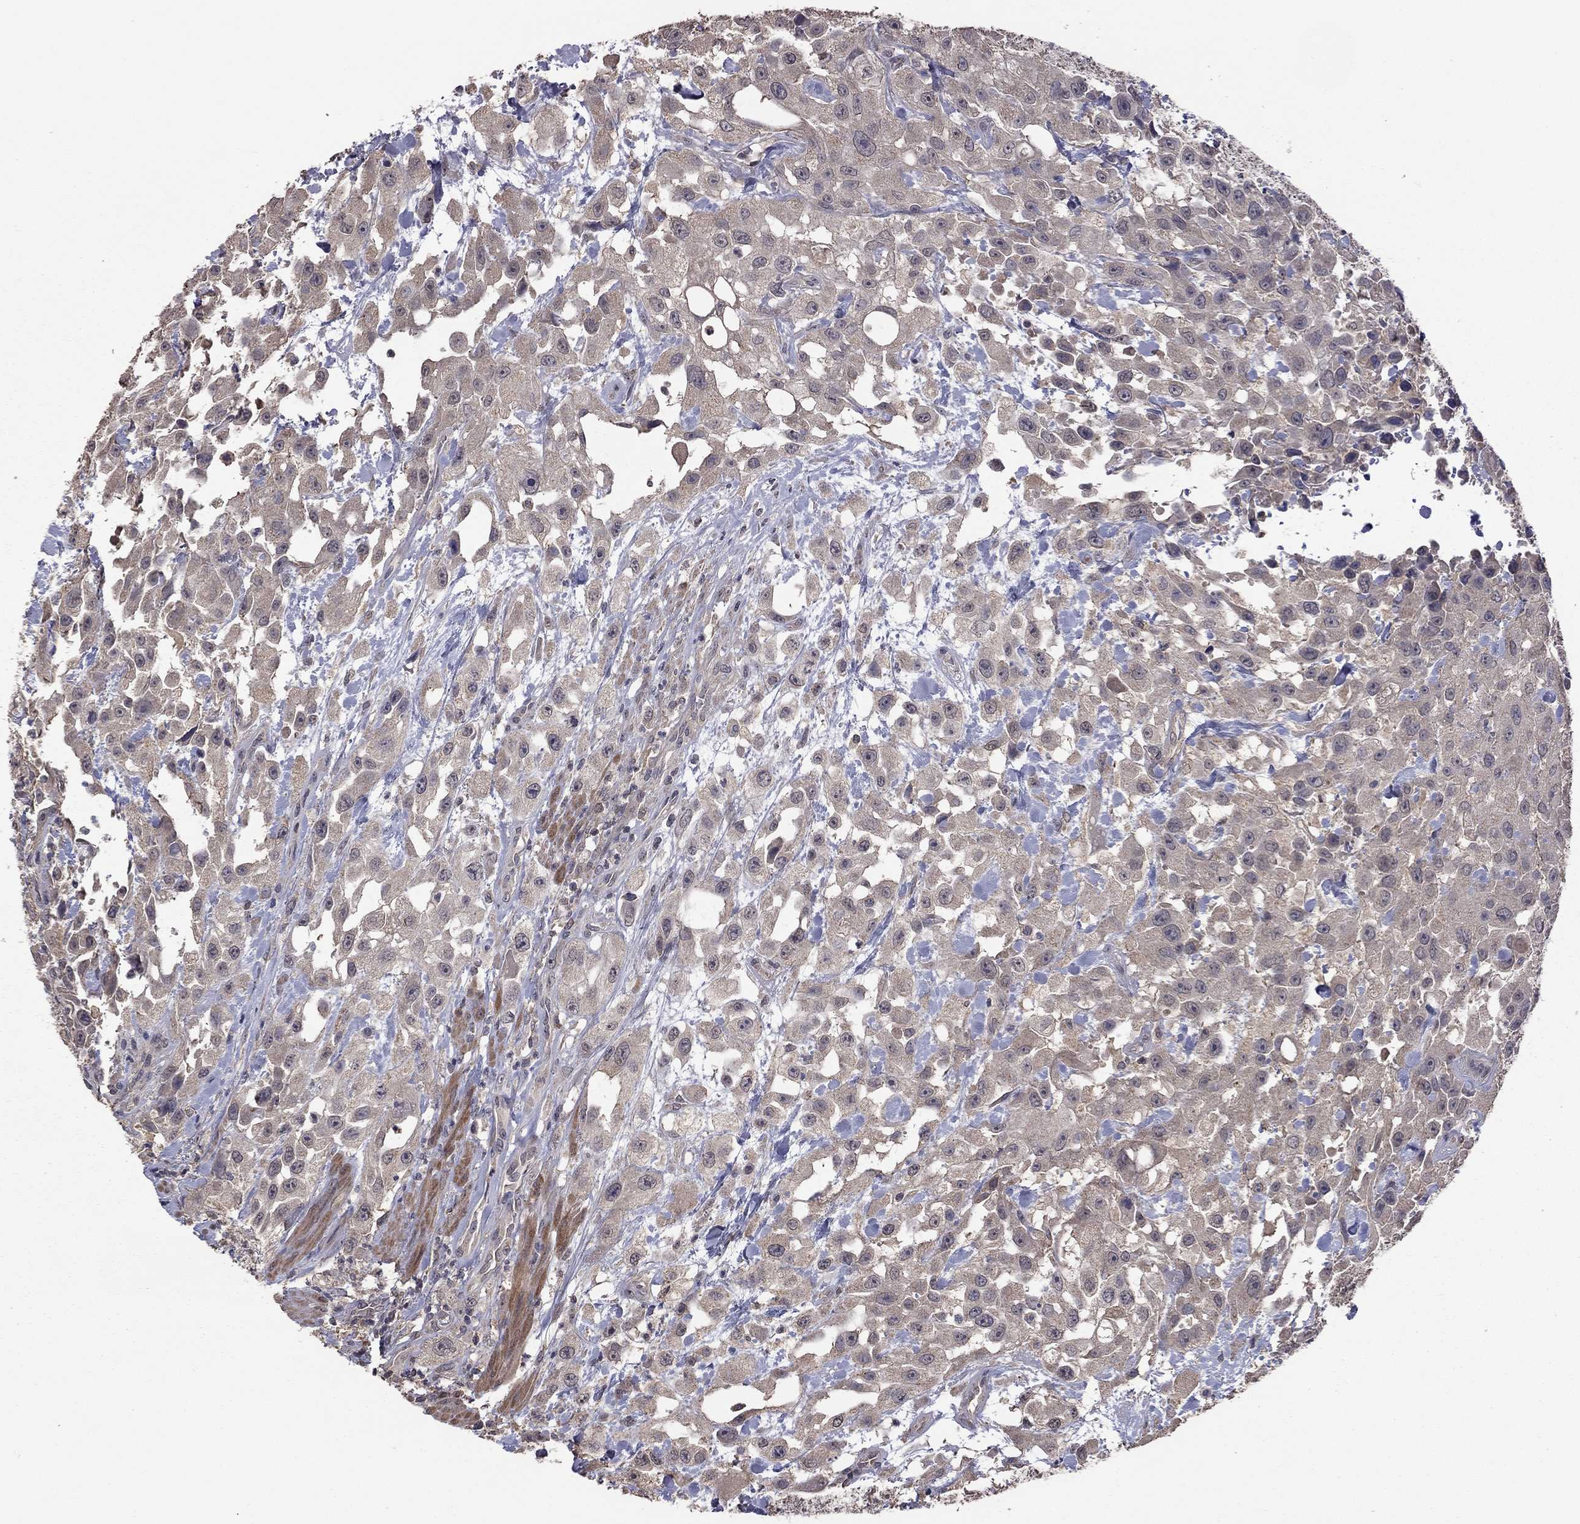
{"staining": {"intensity": "weak", "quantity": ">75%", "location": "cytoplasmic/membranous"}, "tissue": "urothelial cancer", "cell_type": "Tumor cells", "image_type": "cancer", "snomed": [{"axis": "morphology", "description": "Urothelial carcinoma, High grade"}, {"axis": "topography", "description": "Urinary bladder"}], "caption": "Protein staining of urothelial cancer tissue shows weak cytoplasmic/membranous positivity in about >75% of tumor cells.", "gene": "TSNARE1", "patient": {"sex": "male", "age": 79}}